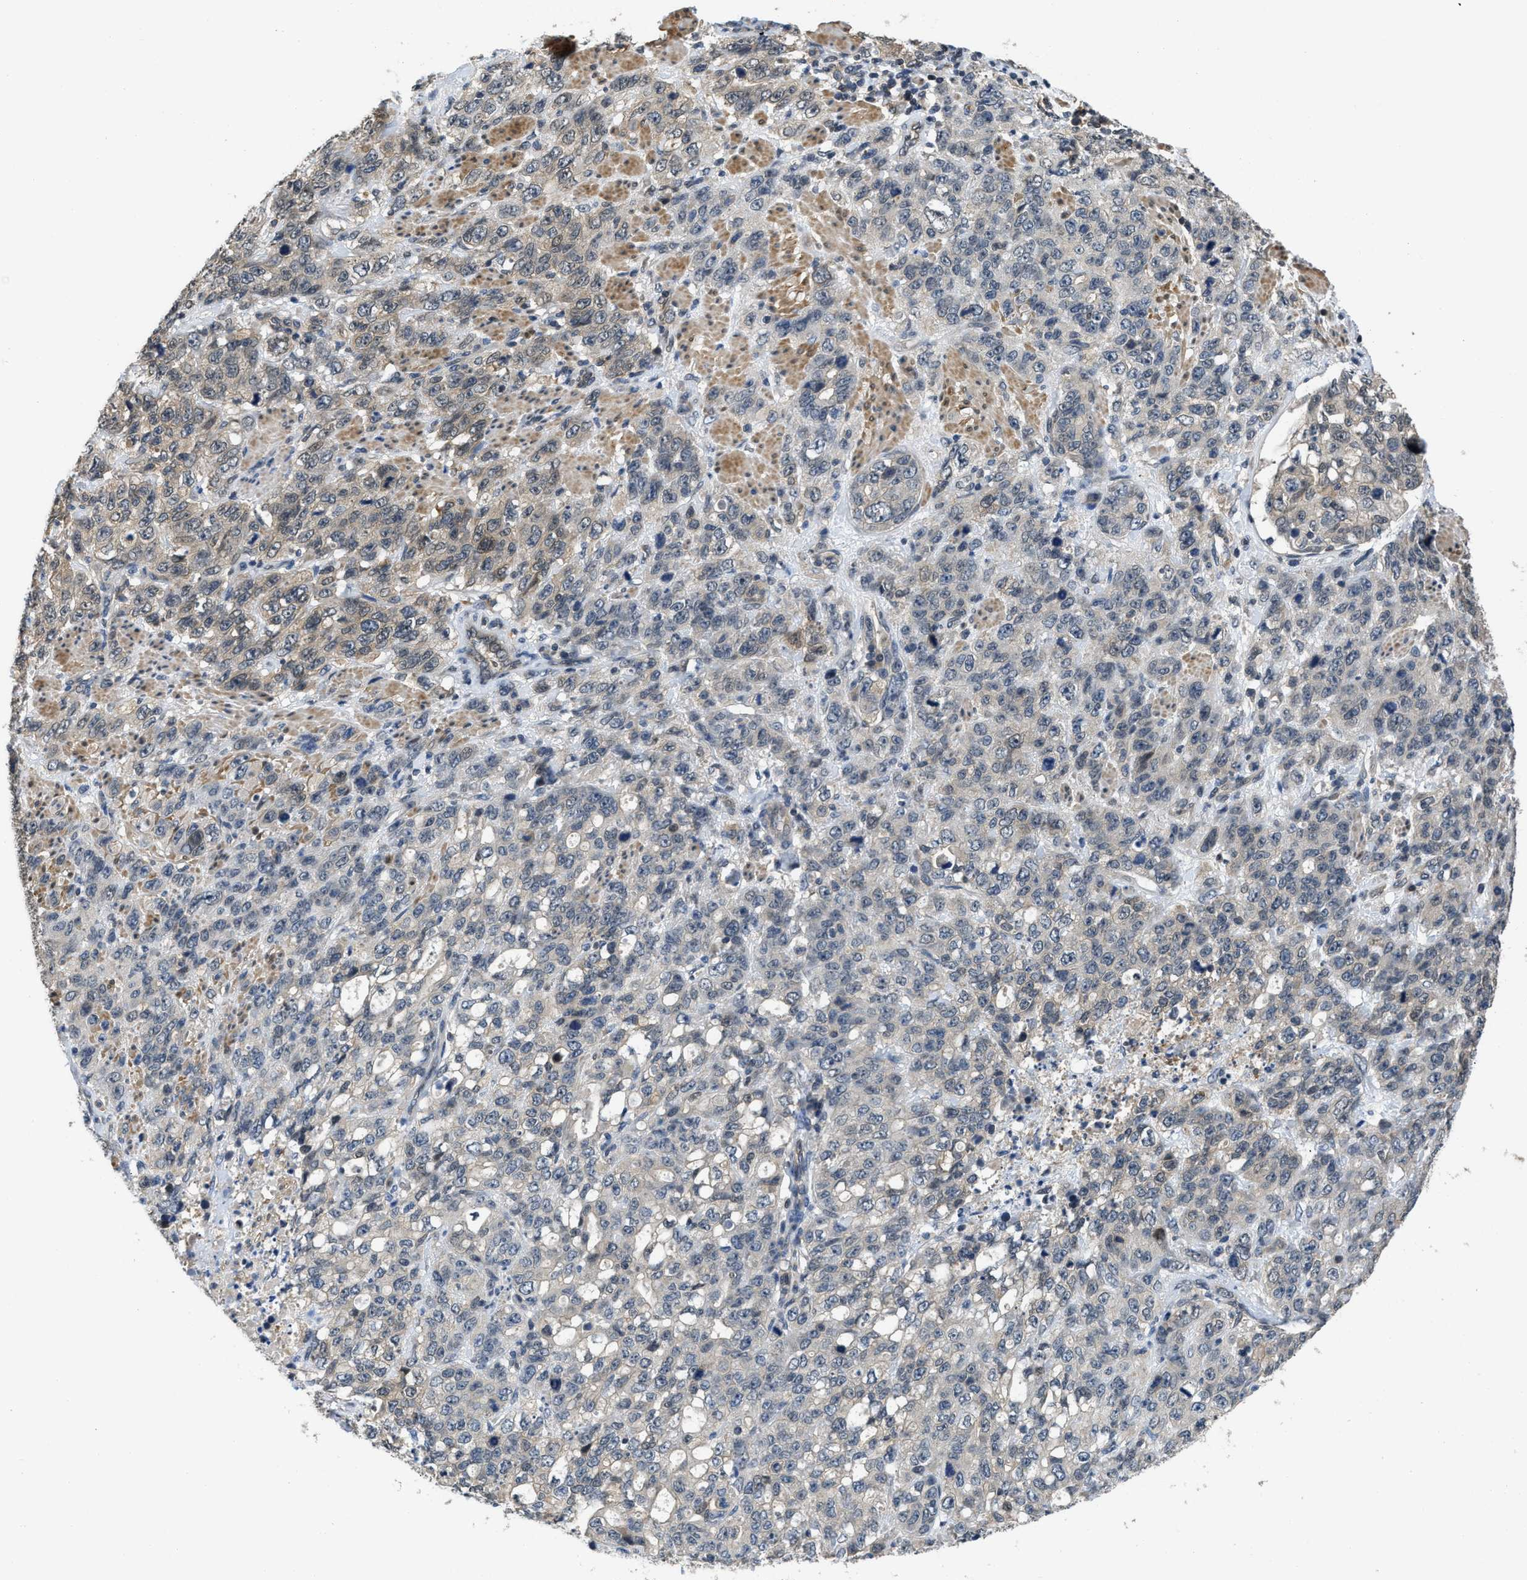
{"staining": {"intensity": "negative", "quantity": "none", "location": "none"}, "tissue": "stomach cancer", "cell_type": "Tumor cells", "image_type": "cancer", "snomed": [{"axis": "morphology", "description": "Adenocarcinoma, NOS"}, {"axis": "topography", "description": "Stomach"}], "caption": "Immunohistochemistry of human stomach cancer (adenocarcinoma) exhibits no positivity in tumor cells.", "gene": "TES", "patient": {"sex": "male", "age": 48}}